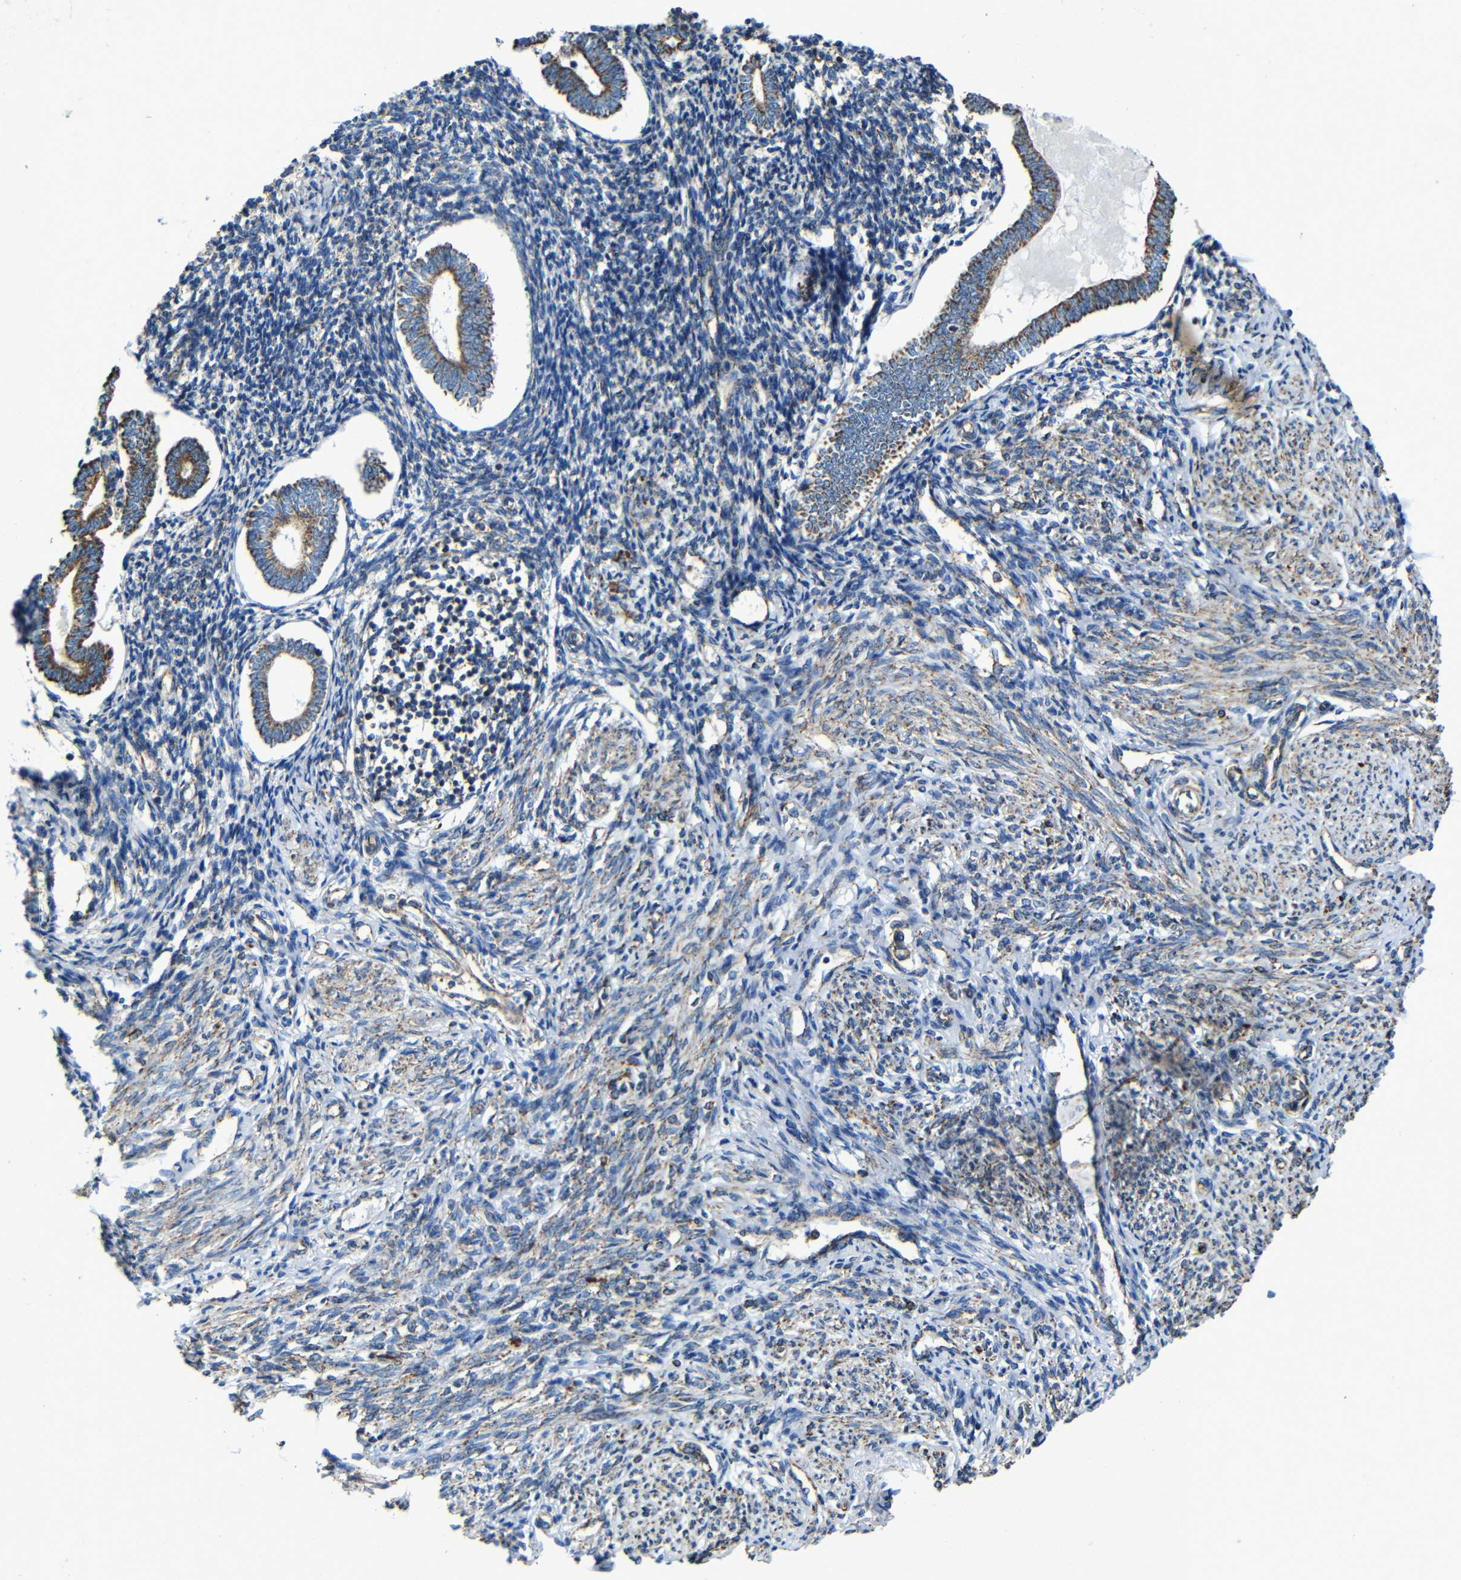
{"staining": {"intensity": "weak", "quantity": ">75%", "location": "cytoplasmic/membranous"}, "tissue": "endometrium", "cell_type": "Cells in endometrial stroma", "image_type": "normal", "snomed": [{"axis": "morphology", "description": "Normal tissue, NOS"}, {"axis": "topography", "description": "Endometrium"}], "caption": "Immunohistochemistry (IHC) image of normal human endometrium stained for a protein (brown), which demonstrates low levels of weak cytoplasmic/membranous positivity in about >75% of cells in endometrial stroma.", "gene": "INTS6L", "patient": {"sex": "female", "age": 71}}